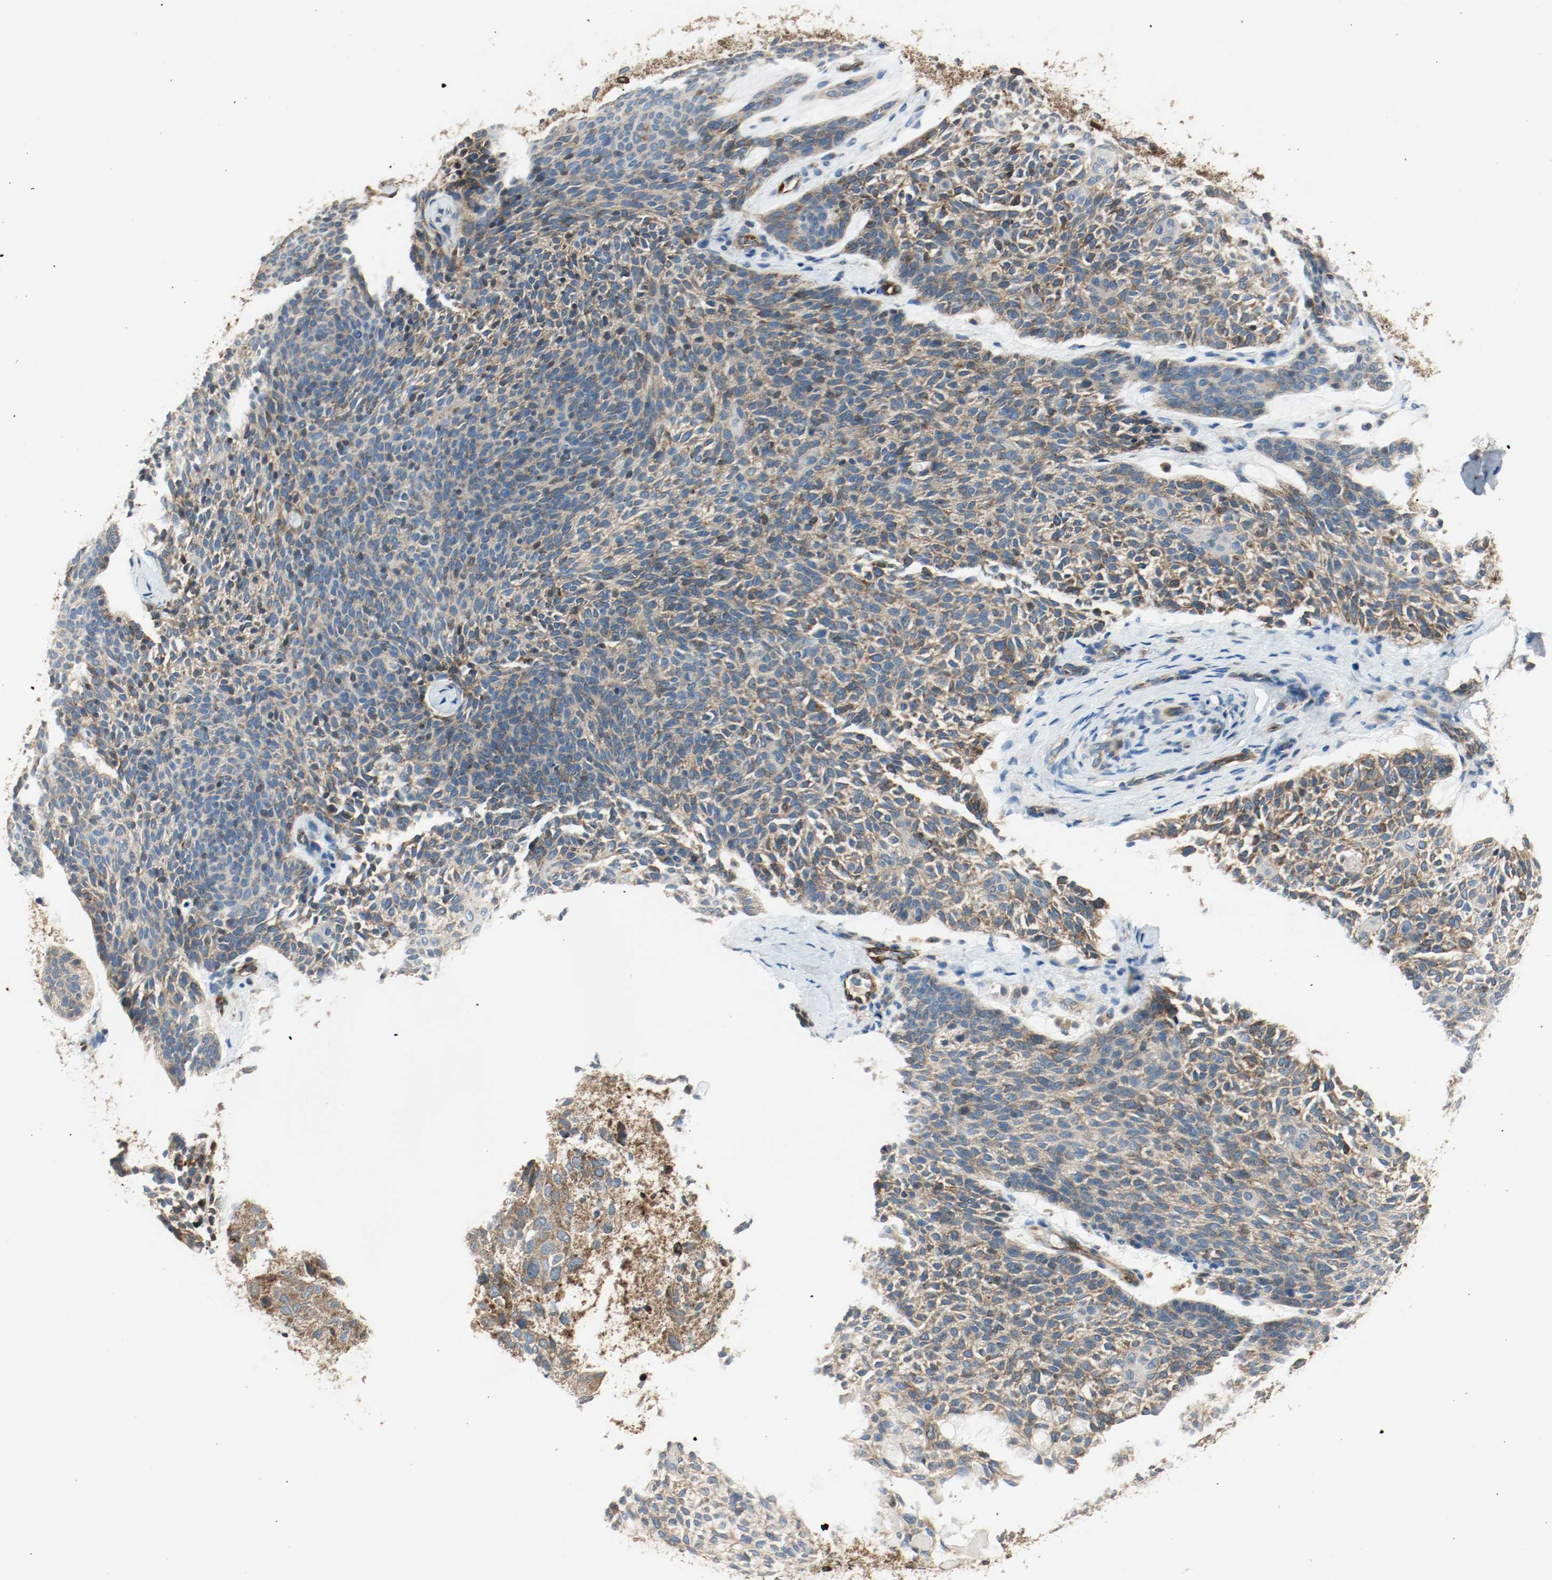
{"staining": {"intensity": "strong", "quantity": ">75%", "location": "cytoplasmic/membranous"}, "tissue": "skin cancer", "cell_type": "Tumor cells", "image_type": "cancer", "snomed": [{"axis": "morphology", "description": "Normal tissue, NOS"}, {"axis": "morphology", "description": "Basal cell carcinoma"}, {"axis": "topography", "description": "Skin"}], "caption": "Tumor cells demonstrate high levels of strong cytoplasmic/membranous expression in about >75% of cells in human skin cancer.", "gene": "PLCG1", "patient": {"sex": "female", "age": 70}}